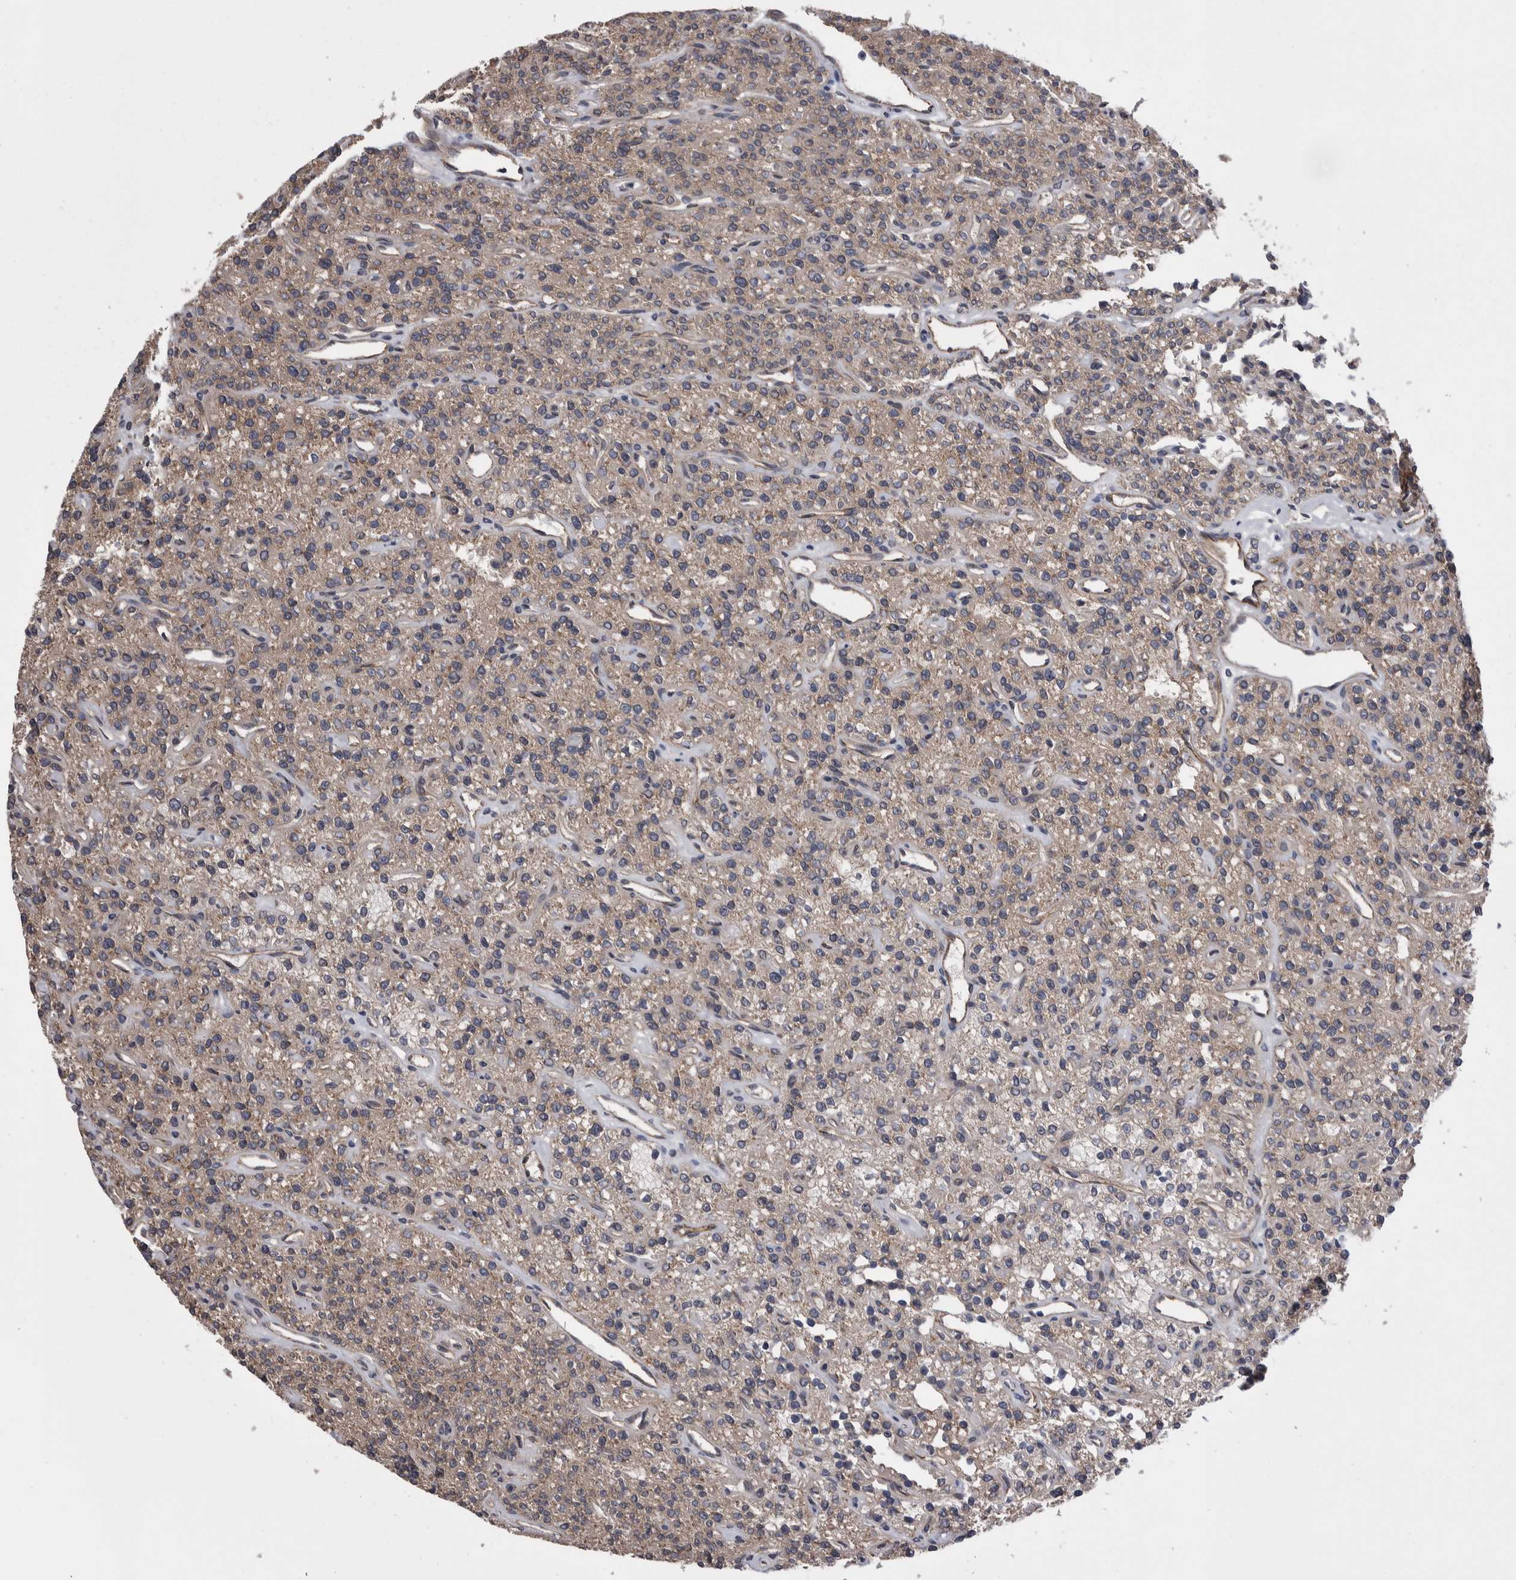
{"staining": {"intensity": "moderate", "quantity": ">75%", "location": "cytoplasmic/membranous"}, "tissue": "parathyroid gland", "cell_type": "Glandular cells", "image_type": "normal", "snomed": [{"axis": "morphology", "description": "Normal tissue, NOS"}, {"axis": "topography", "description": "Parathyroid gland"}], "caption": "Immunohistochemical staining of unremarkable human parathyroid gland reveals >75% levels of moderate cytoplasmic/membranous protein expression in about >75% of glandular cells.", "gene": "LIMA1", "patient": {"sex": "male", "age": 46}}